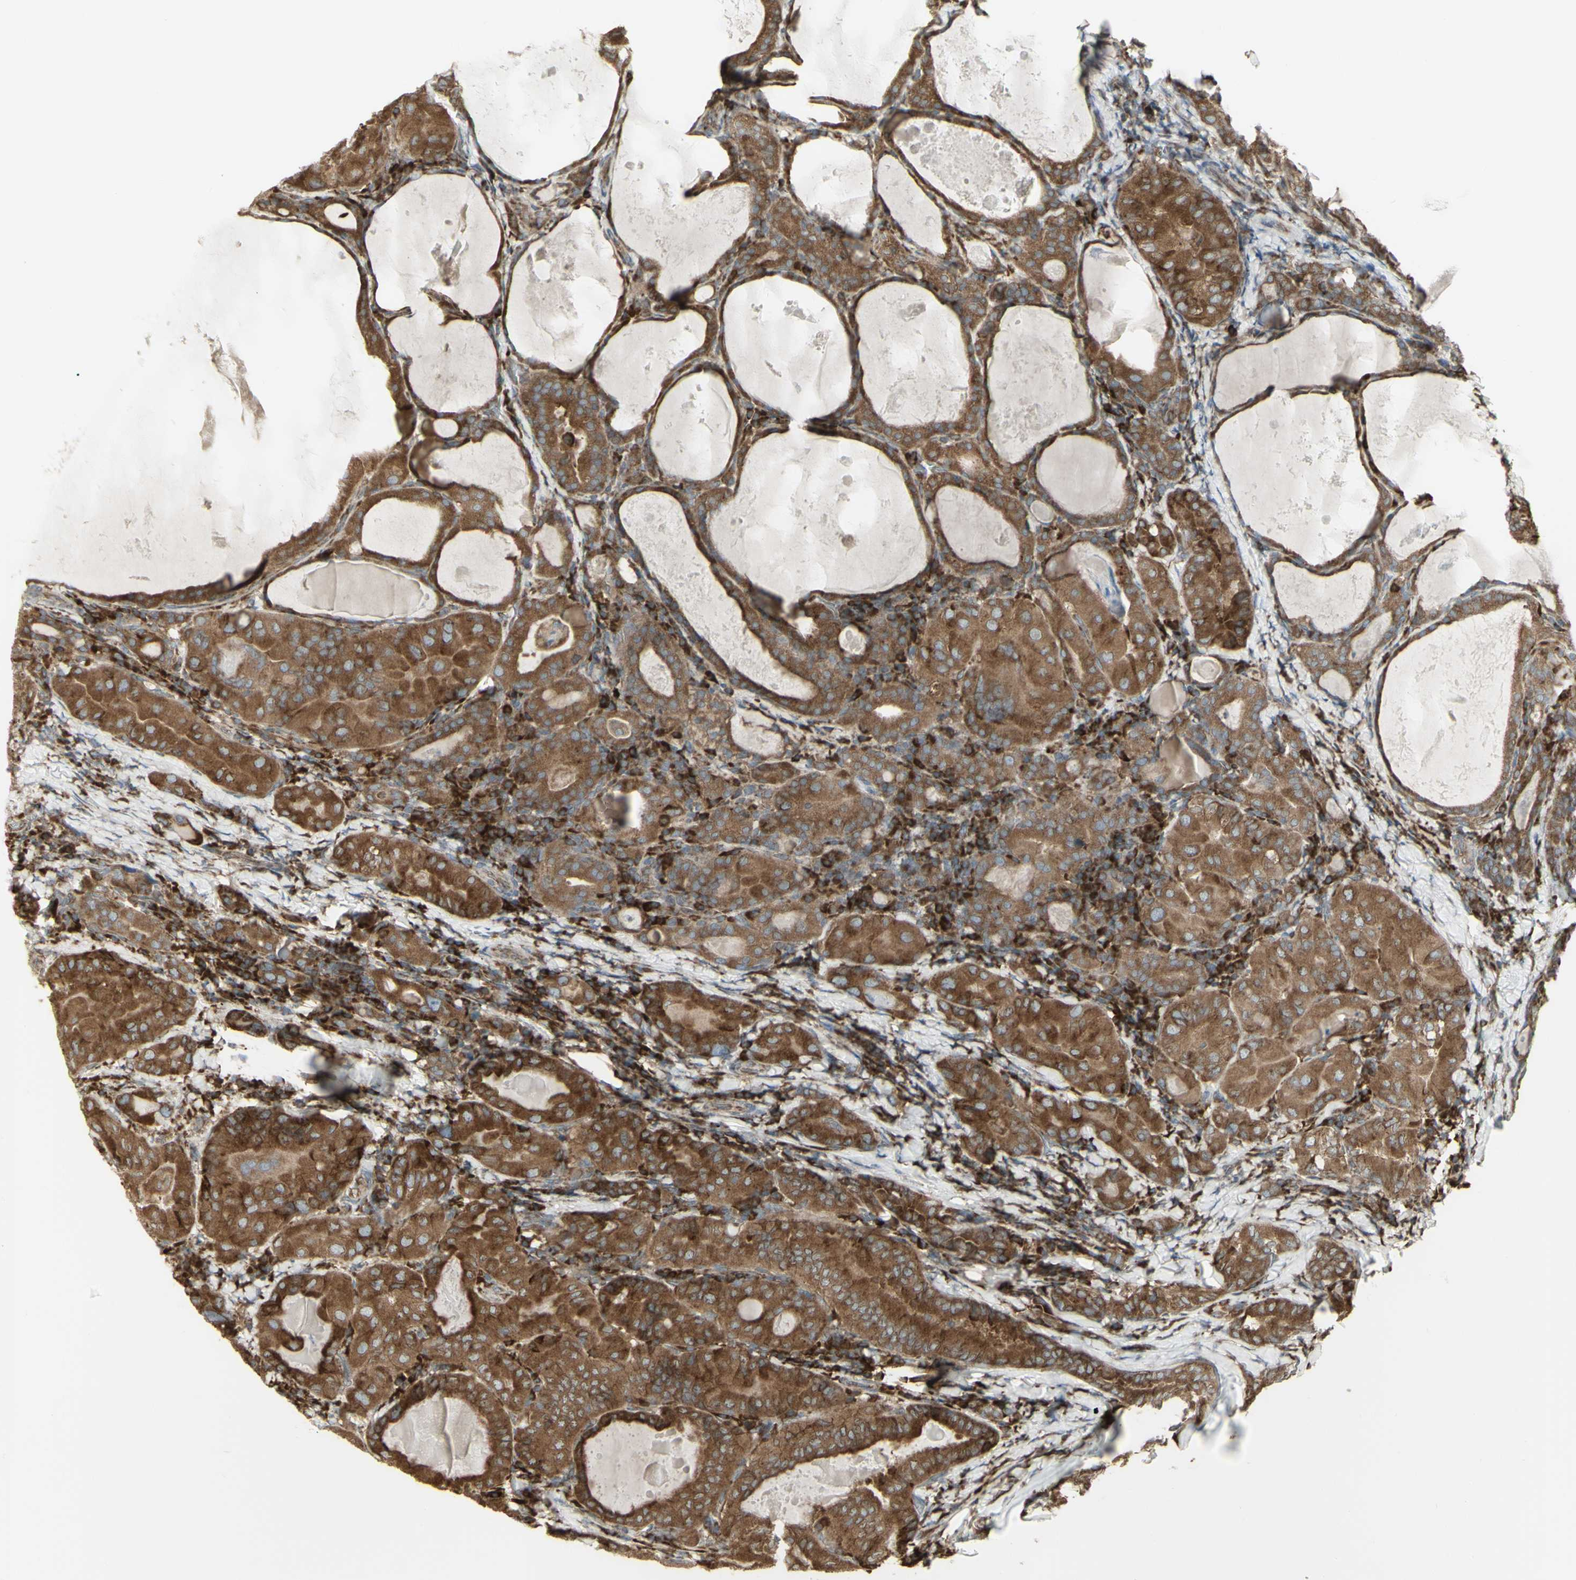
{"staining": {"intensity": "moderate", "quantity": ">75%", "location": "cytoplasmic/membranous"}, "tissue": "thyroid cancer", "cell_type": "Tumor cells", "image_type": "cancer", "snomed": [{"axis": "morphology", "description": "Papillary adenocarcinoma, NOS"}, {"axis": "topography", "description": "Thyroid gland"}], "caption": "Moderate cytoplasmic/membranous positivity is seen in about >75% of tumor cells in thyroid papillary adenocarcinoma. (brown staining indicates protein expression, while blue staining denotes nuclei).", "gene": "FKBP3", "patient": {"sex": "female", "age": 42}}